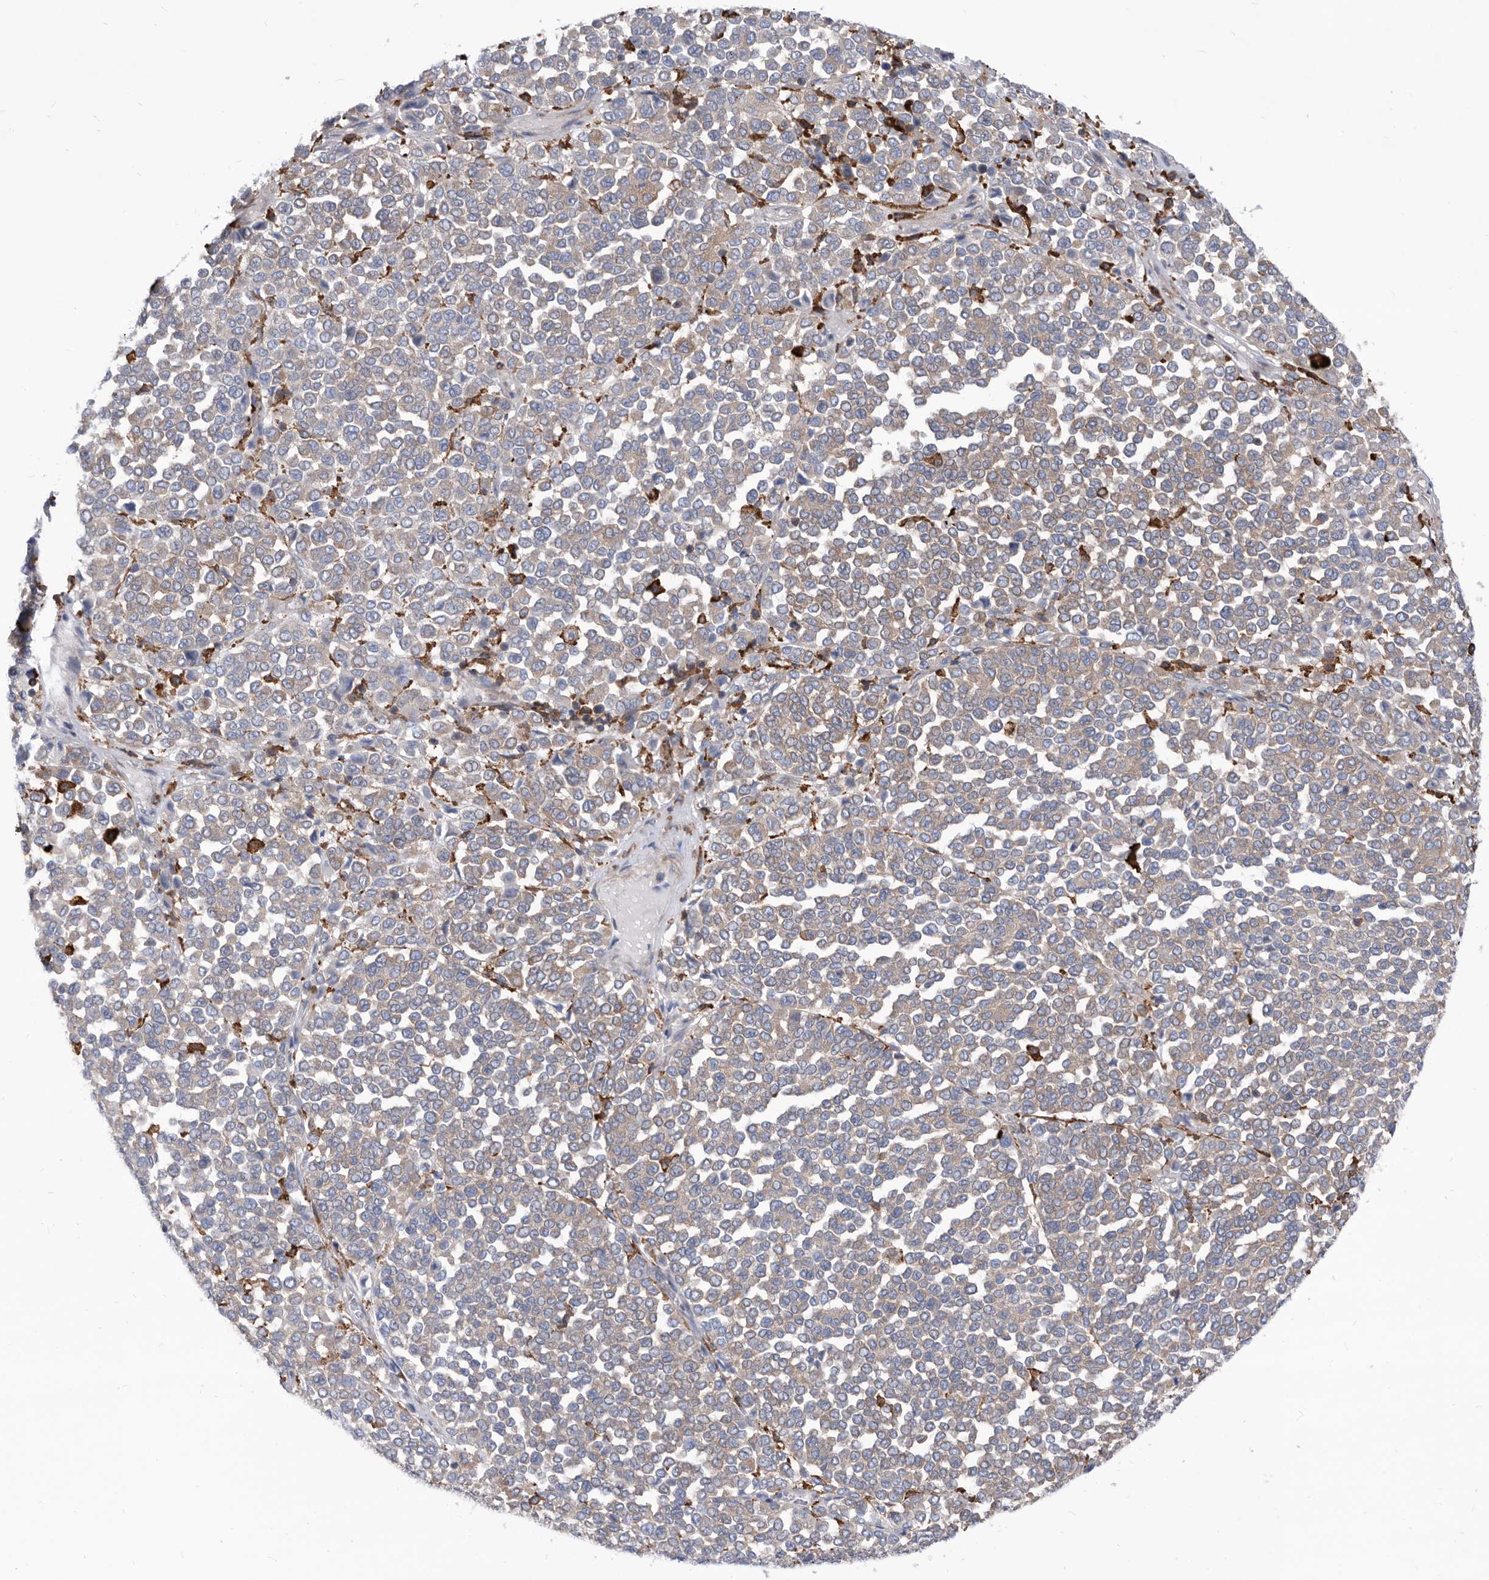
{"staining": {"intensity": "negative", "quantity": "none", "location": "none"}, "tissue": "melanoma", "cell_type": "Tumor cells", "image_type": "cancer", "snomed": [{"axis": "morphology", "description": "Malignant melanoma, Metastatic site"}, {"axis": "topography", "description": "Pancreas"}], "caption": "A micrograph of malignant melanoma (metastatic site) stained for a protein exhibits no brown staining in tumor cells.", "gene": "SMG7", "patient": {"sex": "female", "age": 30}}